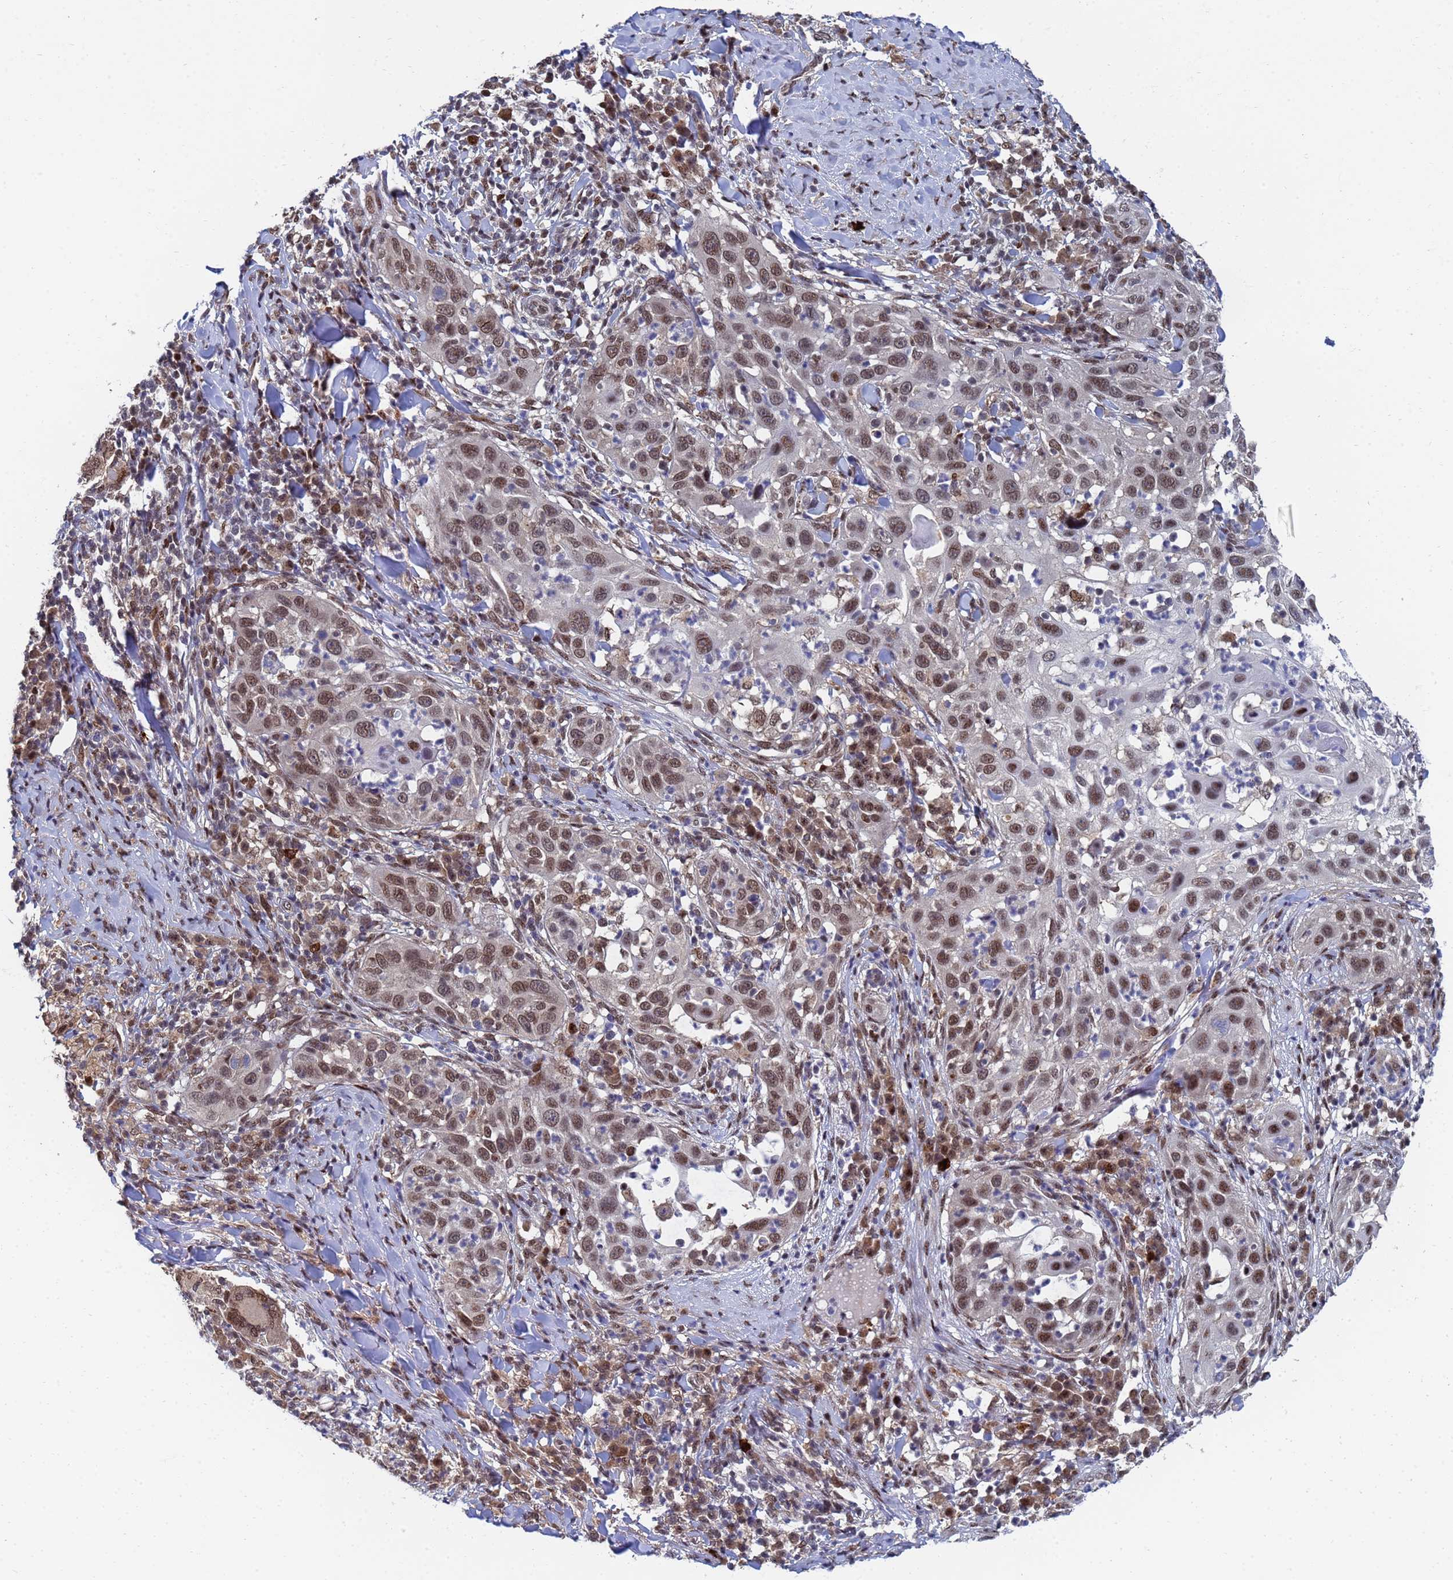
{"staining": {"intensity": "moderate", "quantity": ">75%", "location": "nuclear"}, "tissue": "skin cancer", "cell_type": "Tumor cells", "image_type": "cancer", "snomed": [{"axis": "morphology", "description": "Squamous cell carcinoma, NOS"}, {"axis": "topography", "description": "Skin"}], "caption": "This image reveals immunohistochemistry (IHC) staining of skin cancer, with medium moderate nuclear positivity in approximately >75% of tumor cells.", "gene": "AP5Z1", "patient": {"sex": "female", "age": 44}}